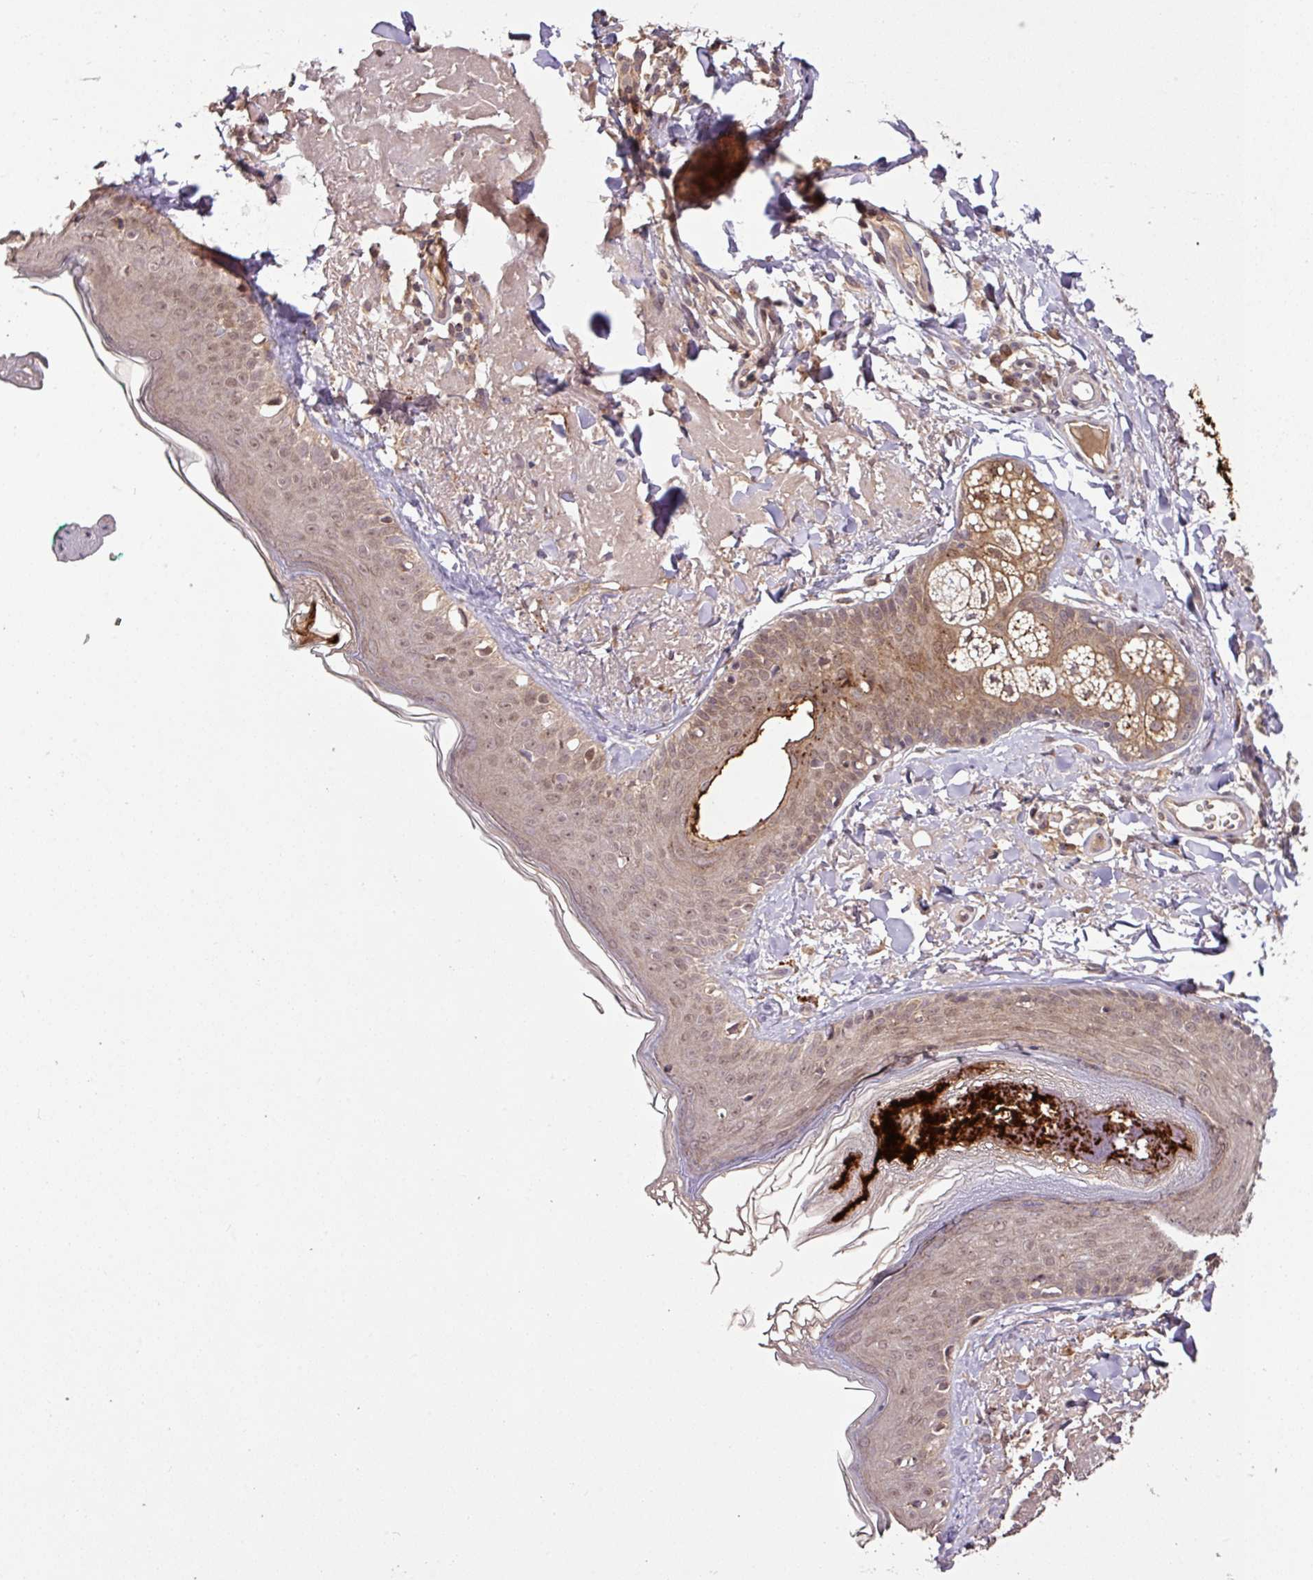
{"staining": {"intensity": "moderate", "quantity": ">75%", "location": "cytoplasmic/membranous,nuclear"}, "tissue": "skin", "cell_type": "Fibroblasts", "image_type": "normal", "snomed": [{"axis": "morphology", "description": "Normal tissue, NOS"}, {"axis": "morphology", "description": "Malignant melanoma, NOS"}, {"axis": "topography", "description": "Skin"}], "caption": "Skin stained with a brown dye reveals moderate cytoplasmic/membranous,nuclear positive positivity in approximately >75% of fibroblasts.", "gene": "FAIM", "patient": {"sex": "male", "age": 80}}